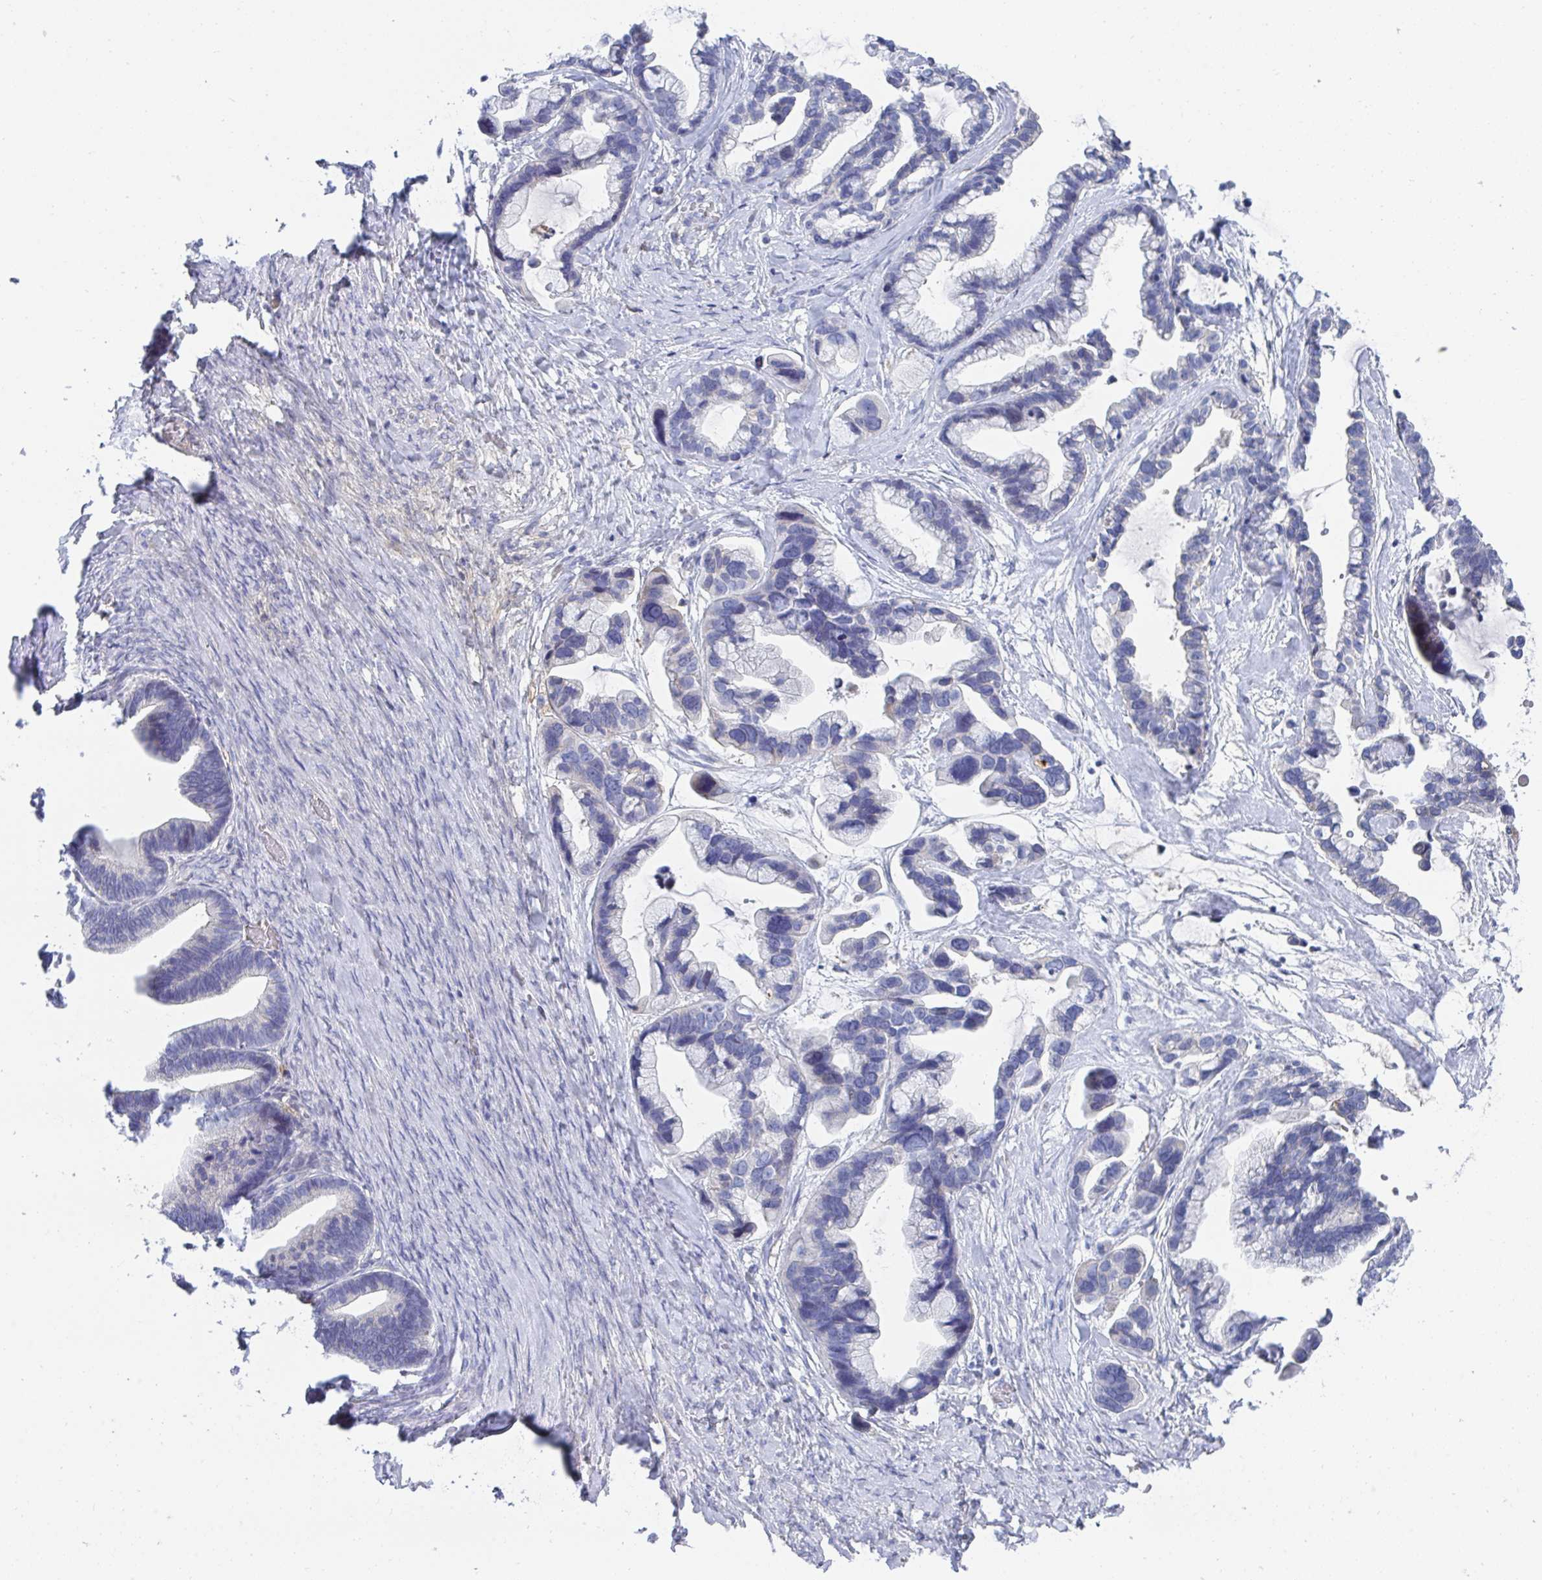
{"staining": {"intensity": "negative", "quantity": "none", "location": "none"}, "tissue": "ovarian cancer", "cell_type": "Tumor cells", "image_type": "cancer", "snomed": [{"axis": "morphology", "description": "Cystadenocarcinoma, serous, NOS"}, {"axis": "topography", "description": "Ovary"}], "caption": "An immunohistochemistry photomicrograph of ovarian cancer is shown. There is no staining in tumor cells of ovarian cancer. (DAB (3,3'-diaminobenzidine) immunohistochemistry (IHC), high magnification).", "gene": "TNFAIP6", "patient": {"sex": "female", "age": 56}}